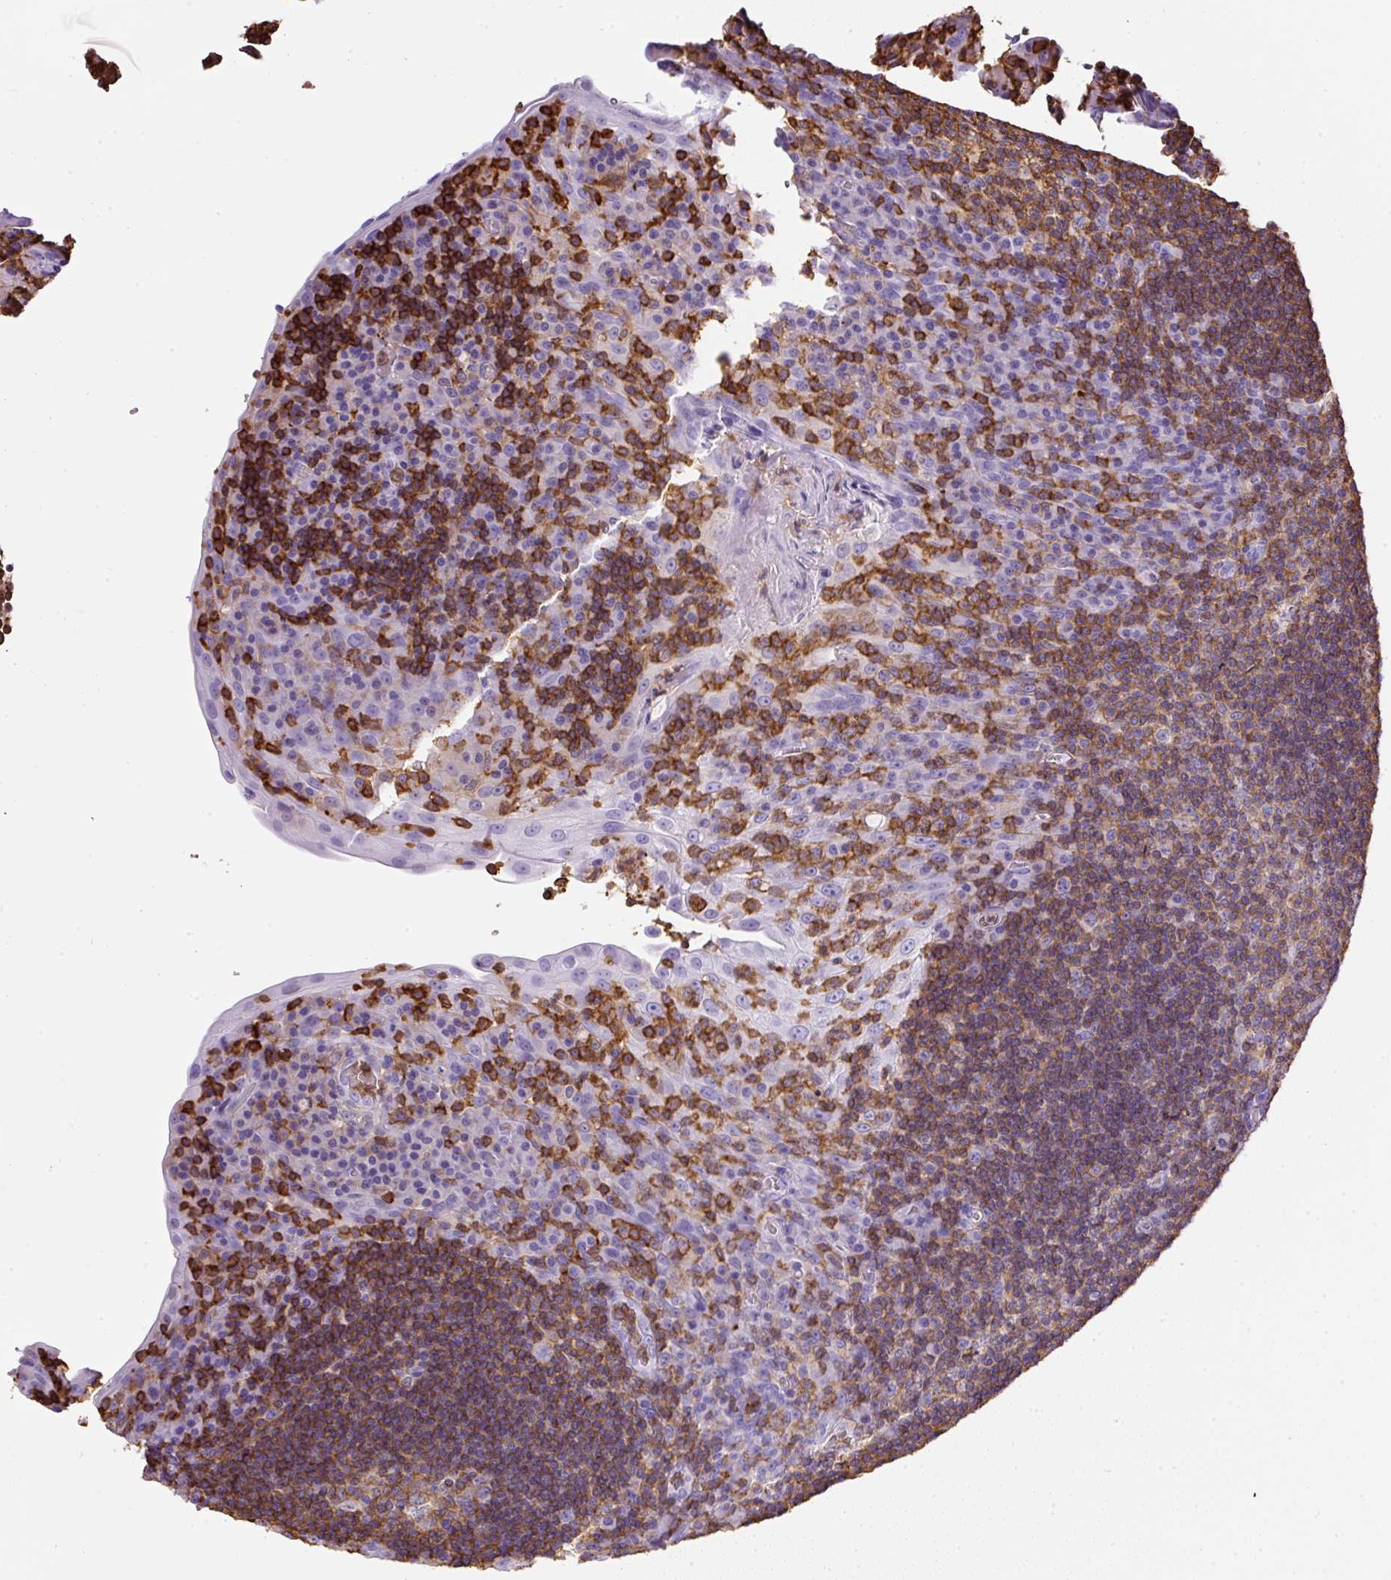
{"staining": {"intensity": "moderate", "quantity": ">75%", "location": "cytoplasmic/membranous"}, "tissue": "tonsil", "cell_type": "Germinal center cells", "image_type": "normal", "snomed": [{"axis": "morphology", "description": "Normal tissue, NOS"}, {"axis": "topography", "description": "Tonsil"}], "caption": "Approximately >75% of germinal center cells in unremarkable tonsil exhibit moderate cytoplasmic/membranous protein positivity as visualized by brown immunohistochemical staining.", "gene": "FAM228B", "patient": {"sex": "male", "age": 17}}